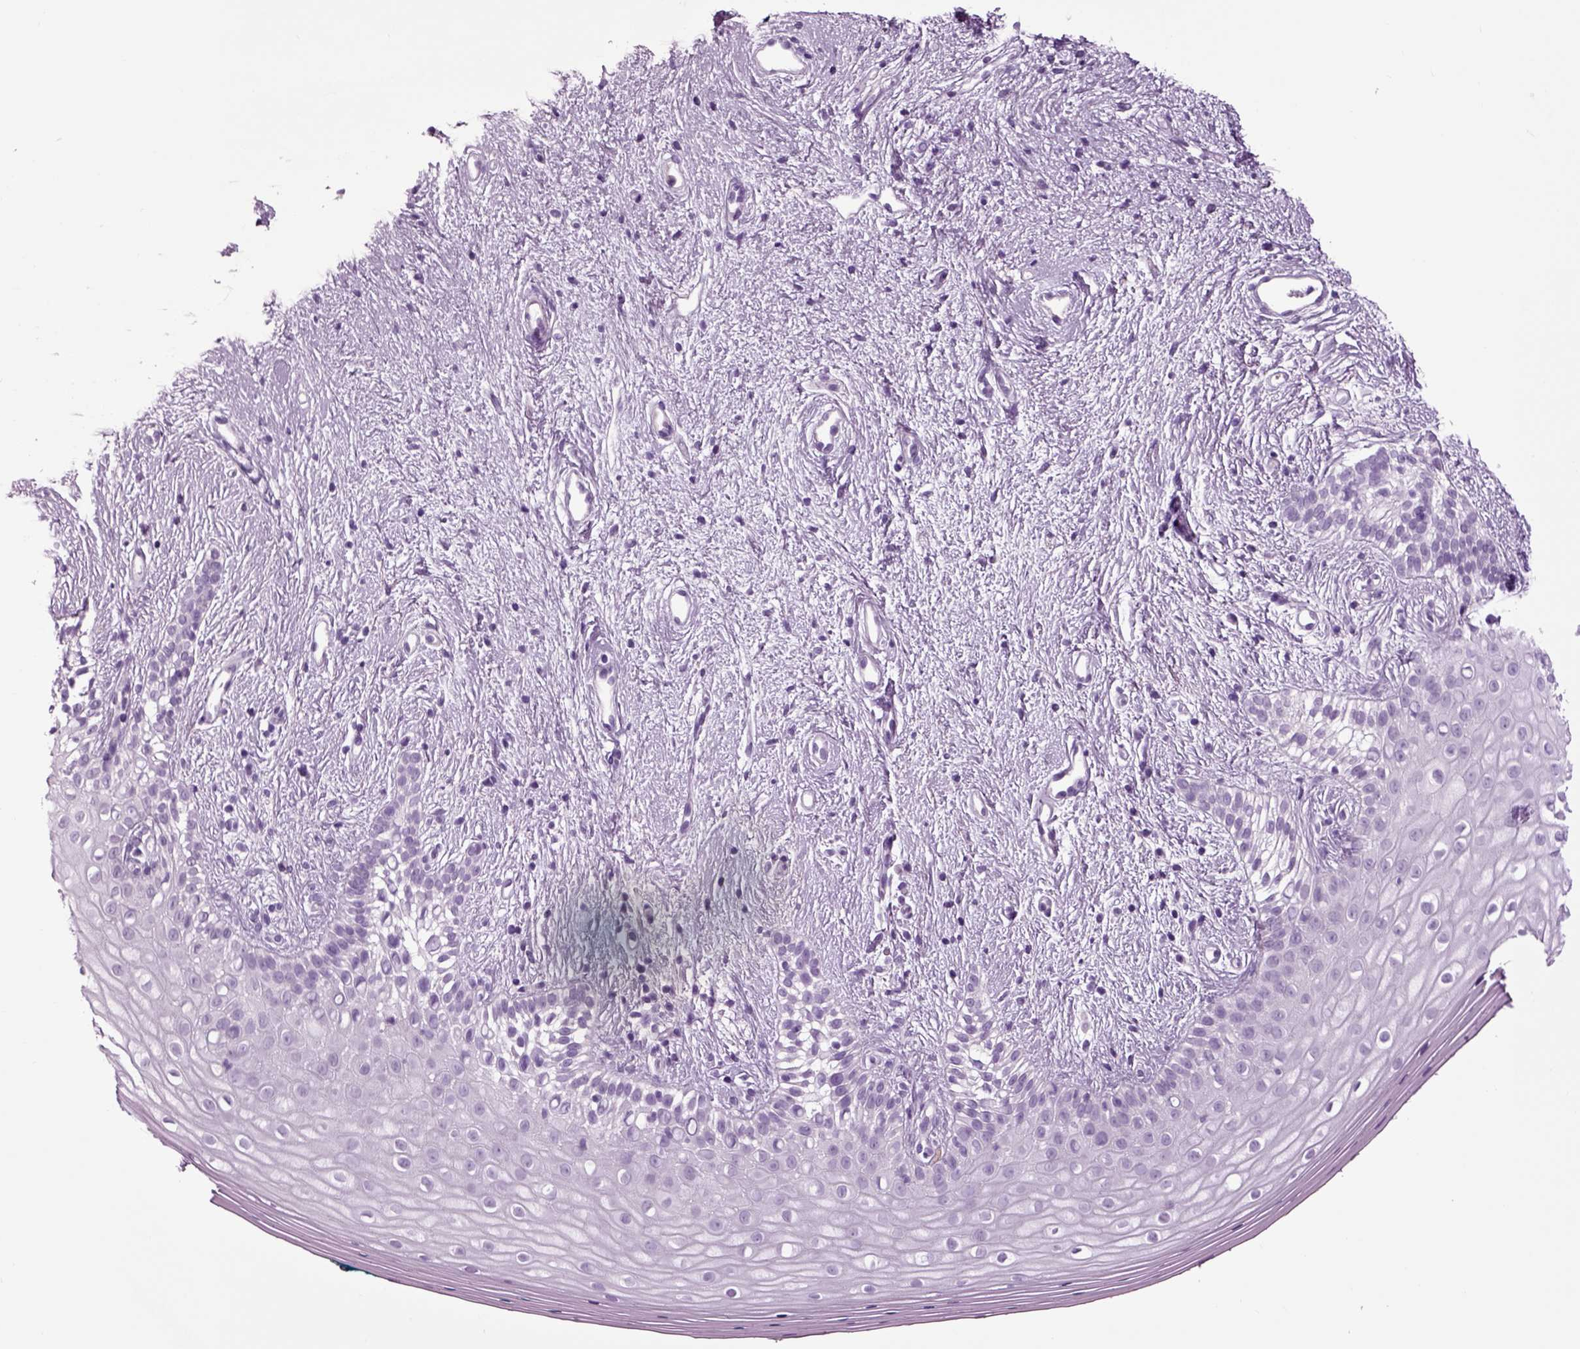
{"staining": {"intensity": "negative", "quantity": "none", "location": "none"}, "tissue": "vagina", "cell_type": "Squamous epithelial cells", "image_type": "normal", "snomed": [{"axis": "morphology", "description": "Normal tissue, NOS"}, {"axis": "topography", "description": "Vagina"}], "caption": "Immunohistochemical staining of normal vagina reveals no significant expression in squamous epithelial cells.", "gene": "ARHGAP11A", "patient": {"sex": "female", "age": 47}}